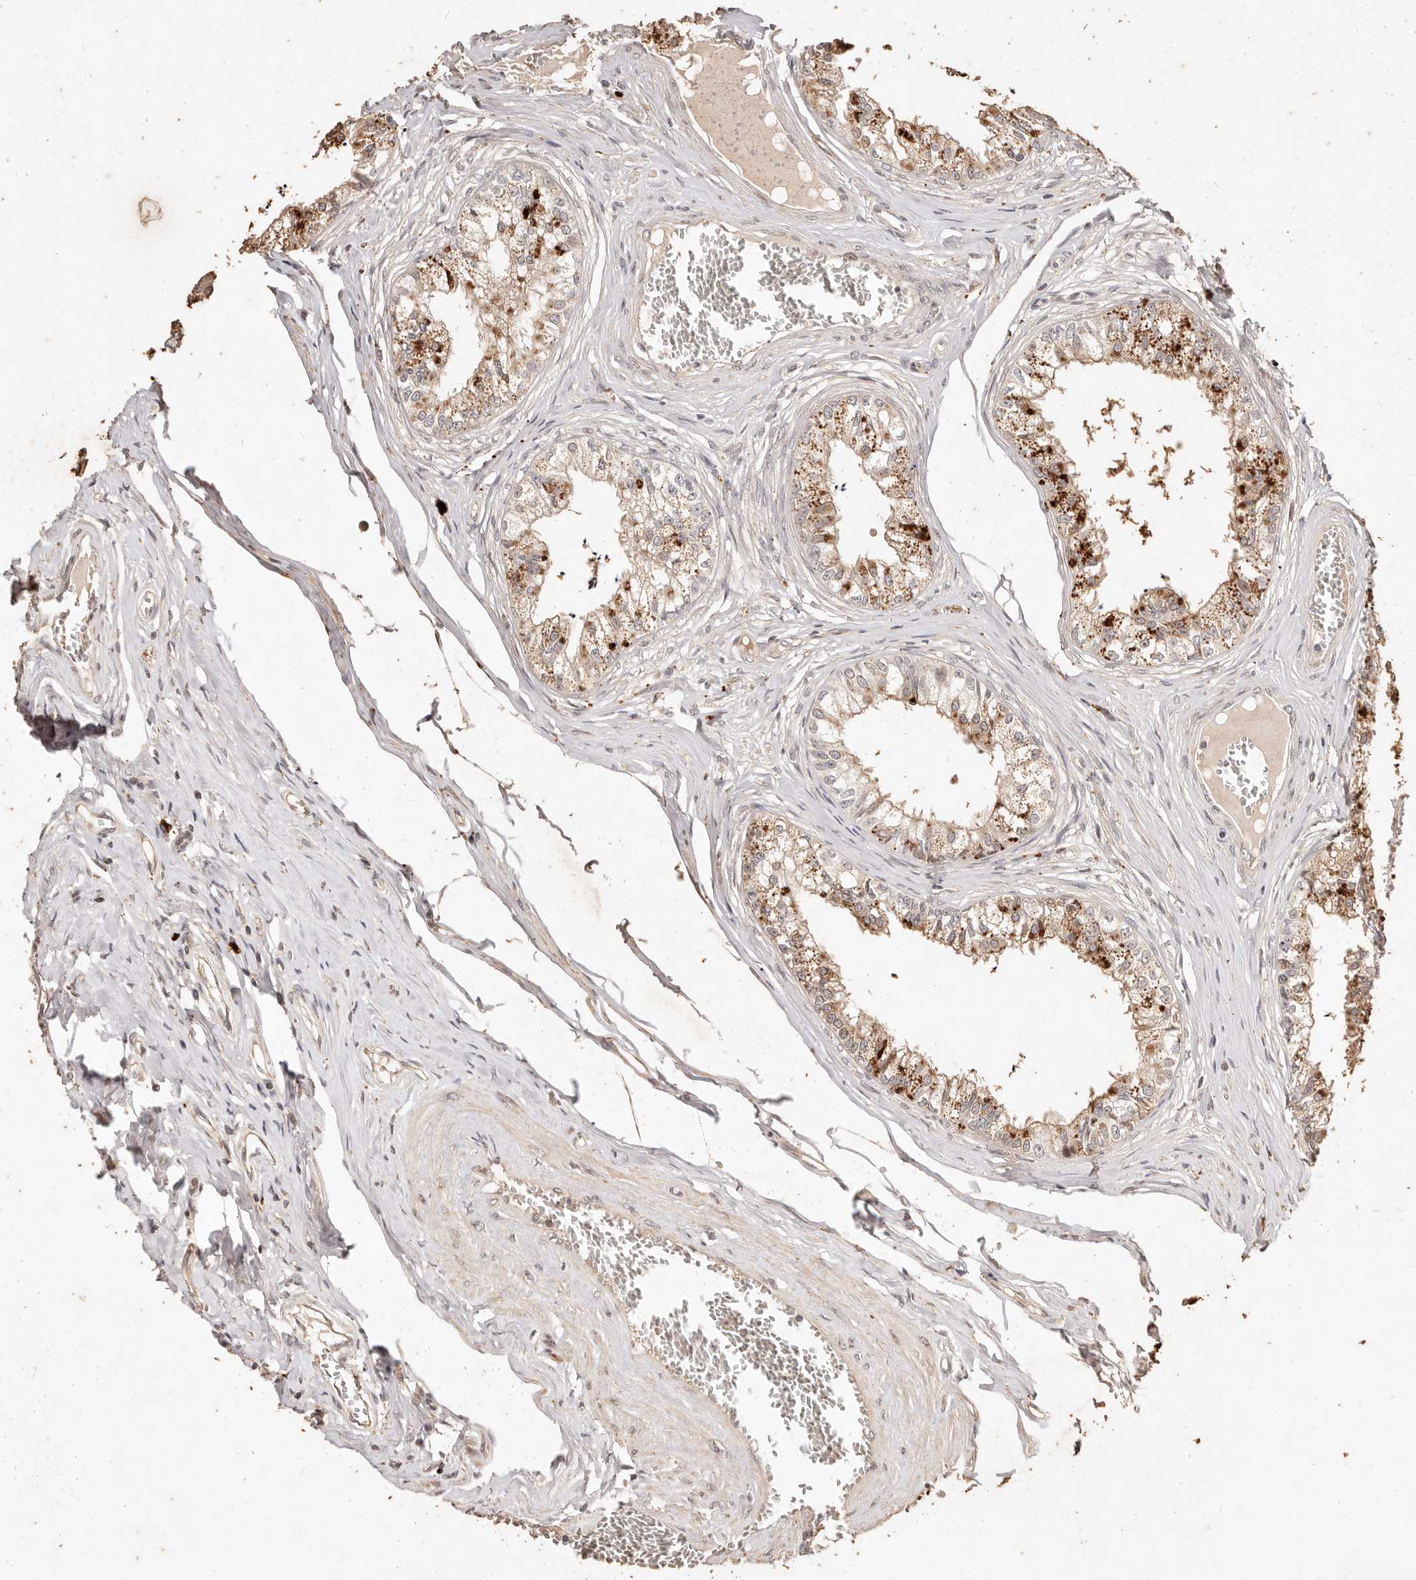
{"staining": {"intensity": "moderate", "quantity": "25%-75%", "location": "cytoplasmic/membranous"}, "tissue": "epididymis", "cell_type": "Glandular cells", "image_type": "normal", "snomed": [{"axis": "morphology", "description": "Normal tissue, NOS"}, {"axis": "topography", "description": "Epididymis"}], "caption": "Epididymis stained for a protein (brown) demonstrates moderate cytoplasmic/membranous positive expression in about 25%-75% of glandular cells.", "gene": "KIF9", "patient": {"sex": "male", "age": 79}}